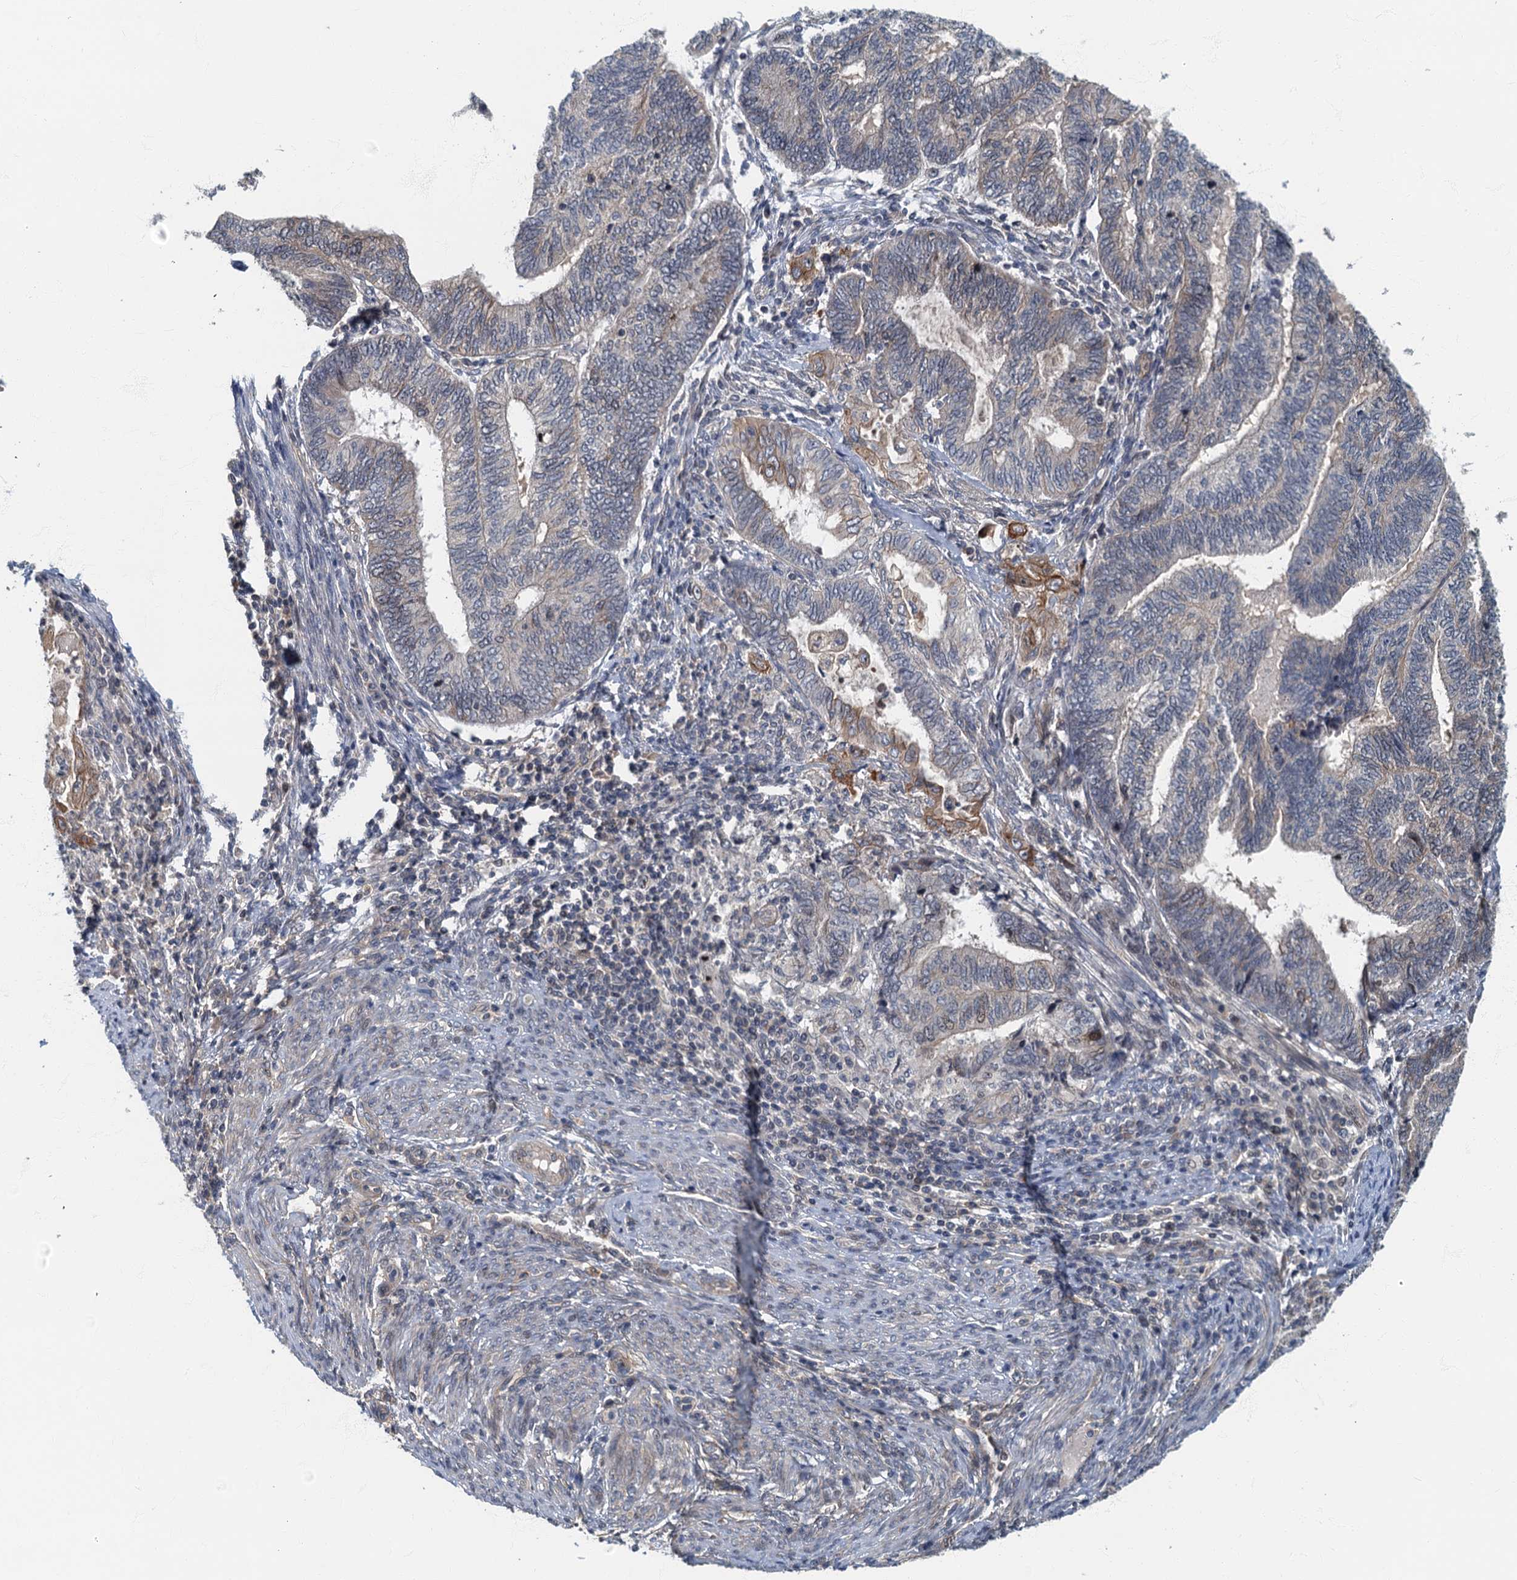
{"staining": {"intensity": "moderate", "quantity": "<25%", "location": "cytoplasmic/membranous"}, "tissue": "endometrial cancer", "cell_type": "Tumor cells", "image_type": "cancer", "snomed": [{"axis": "morphology", "description": "Adenocarcinoma, NOS"}, {"axis": "topography", "description": "Uterus"}, {"axis": "topography", "description": "Endometrium"}], "caption": "Moderate cytoplasmic/membranous expression is seen in about <25% of tumor cells in endometrial cancer (adenocarcinoma).", "gene": "CKAP2L", "patient": {"sex": "female", "age": 70}}